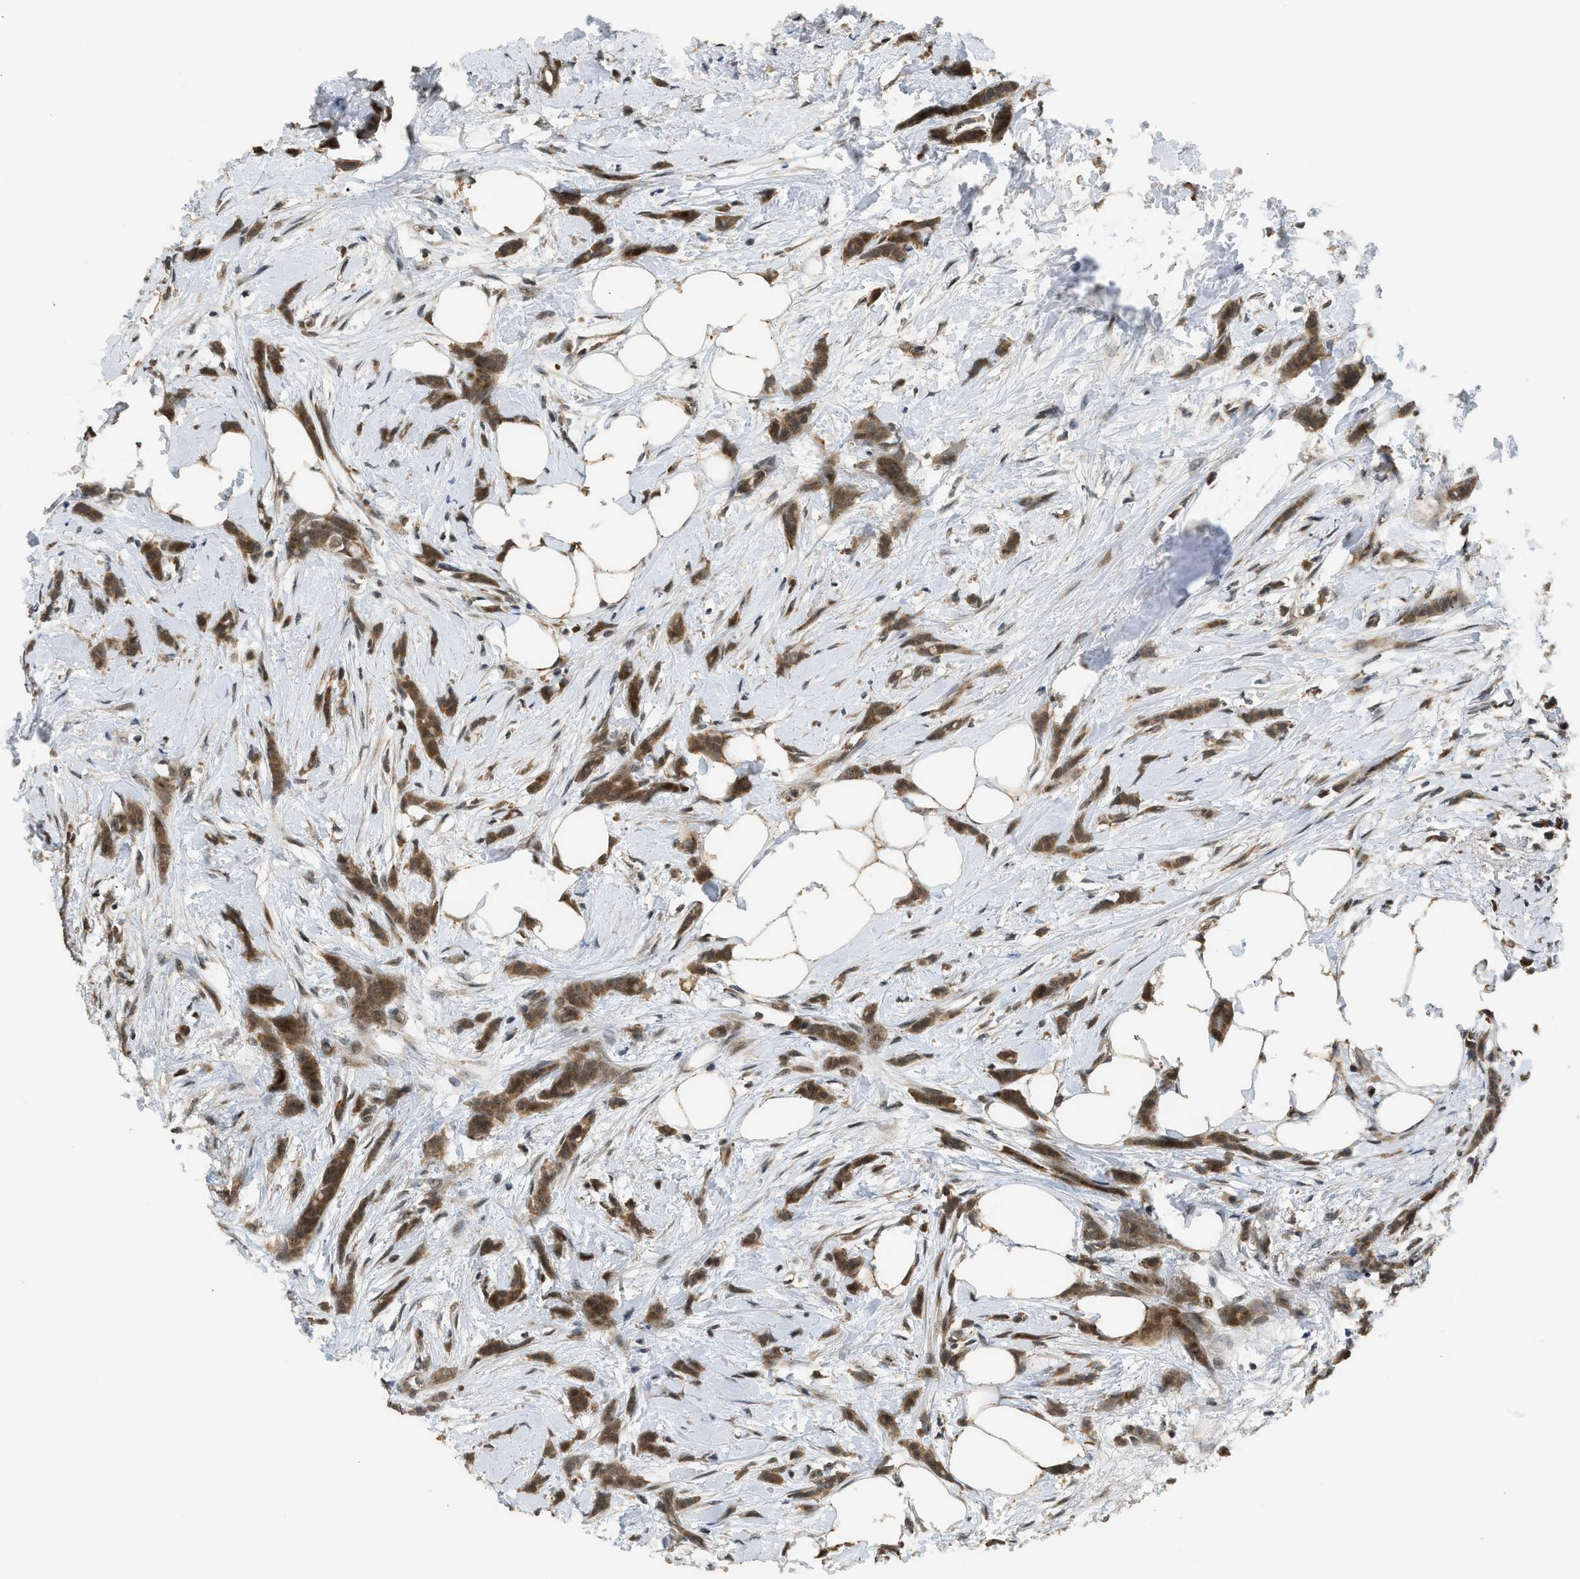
{"staining": {"intensity": "moderate", "quantity": ">75%", "location": "cytoplasmic/membranous"}, "tissue": "breast cancer", "cell_type": "Tumor cells", "image_type": "cancer", "snomed": [{"axis": "morphology", "description": "Lobular carcinoma, in situ"}, {"axis": "morphology", "description": "Lobular carcinoma"}, {"axis": "topography", "description": "Breast"}], "caption": "This is a histology image of IHC staining of breast lobular carcinoma in situ, which shows moderate staining in the cytoplasmic/membranous of tumor cells.", "gene": "GET1", "patient": {"sex": "female", "age": 41}}